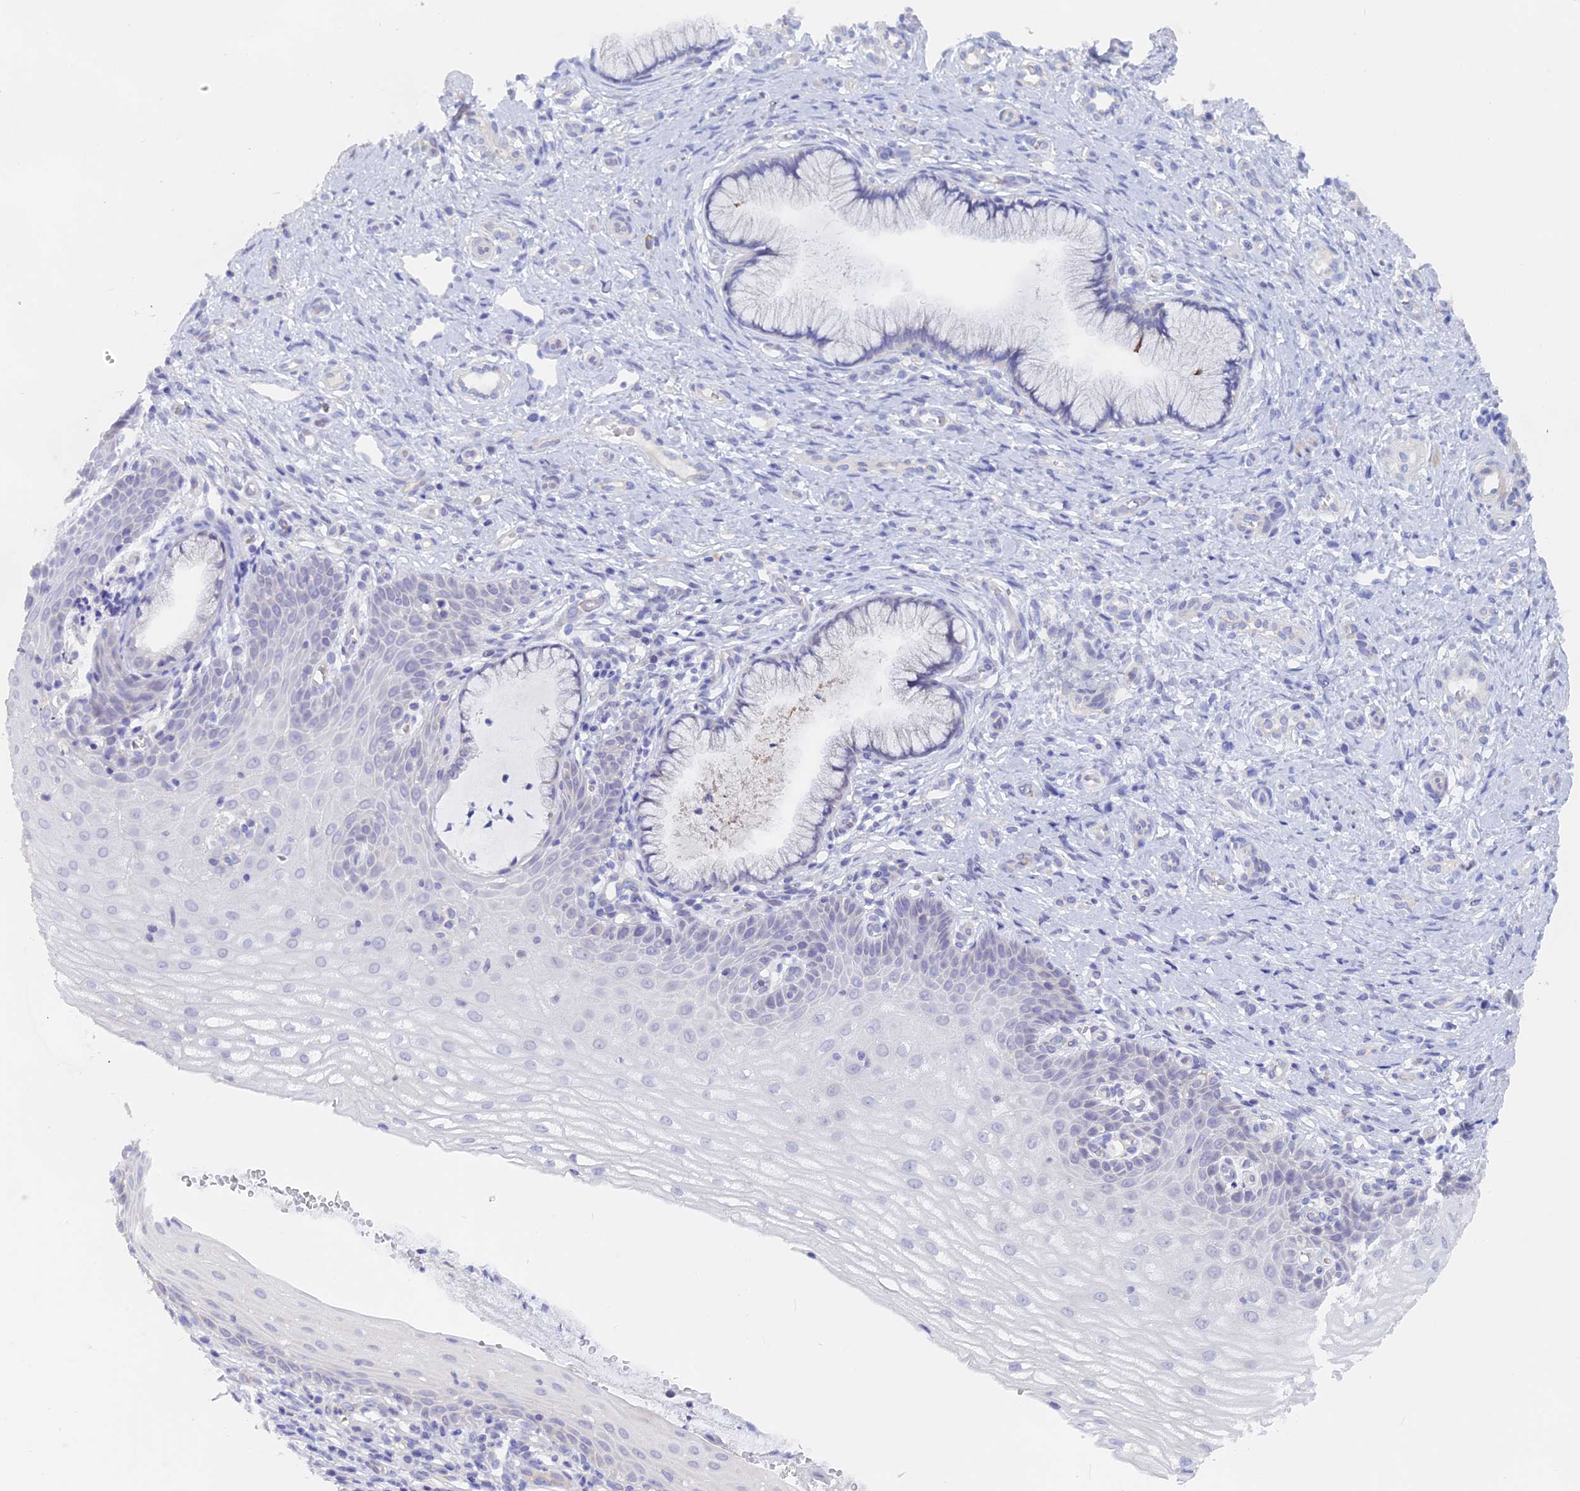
{"staining": {"intensity": "negative", "quantity": "none", "location": "none"}, "tissue": "cervix", "cell_type": "Glandular cells", "image_type": "normal", "snomed": [{"axis": "morphology", "description": "Normal tissue, NOS"}, {"axis": "topography", "description": "Cervix"}], "caption": "A photomicrograph of human cervix is negative for staining in glandular cells. (DAB IHC with hematoxylin counter stain).", "gene": "GLB1L", "patient": {"sex": "female", "age": 36}}